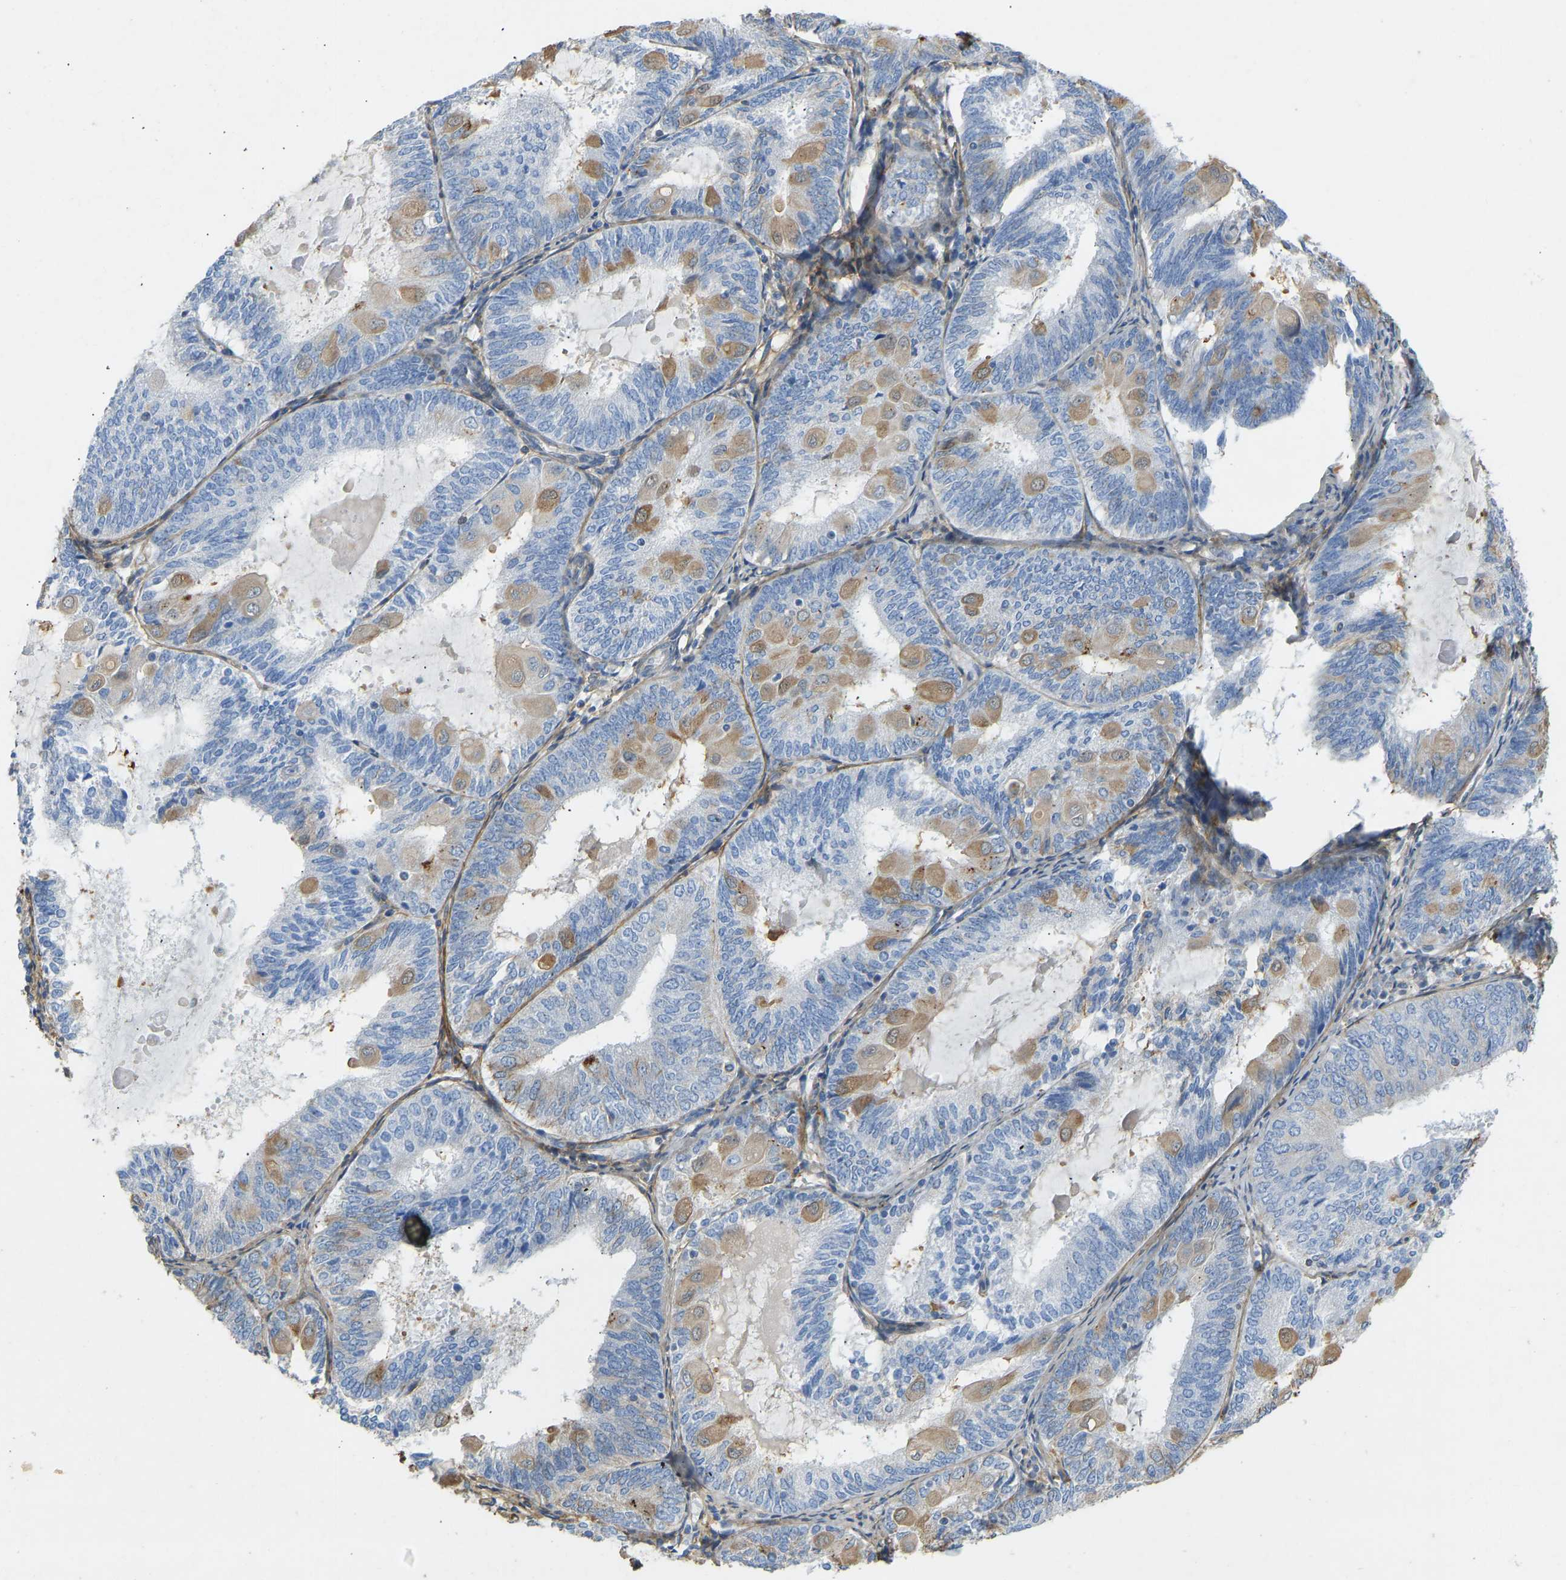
{"staining": {"intensity": "moderate", "quantity": "<25%", "location": "cytoplasmic/membranous"}, "tissue": "endometrial cancer", "cell_type": "Tumor cells", "image_type": "cancer", "snomed": [{"axis": "morphology", "description": "Adenocarcinoma, NOS"}, {"axis": "topography", "description": "Endometrium"}], "caption": "Endometrial adenocarcinoma stained with a brown dye demonstrates moderate cytoplasmic/membranous positive positivity in about <25% of tumor cells.", "gene": "TECTA", "patient": {"sex": "female", "age": 81}}